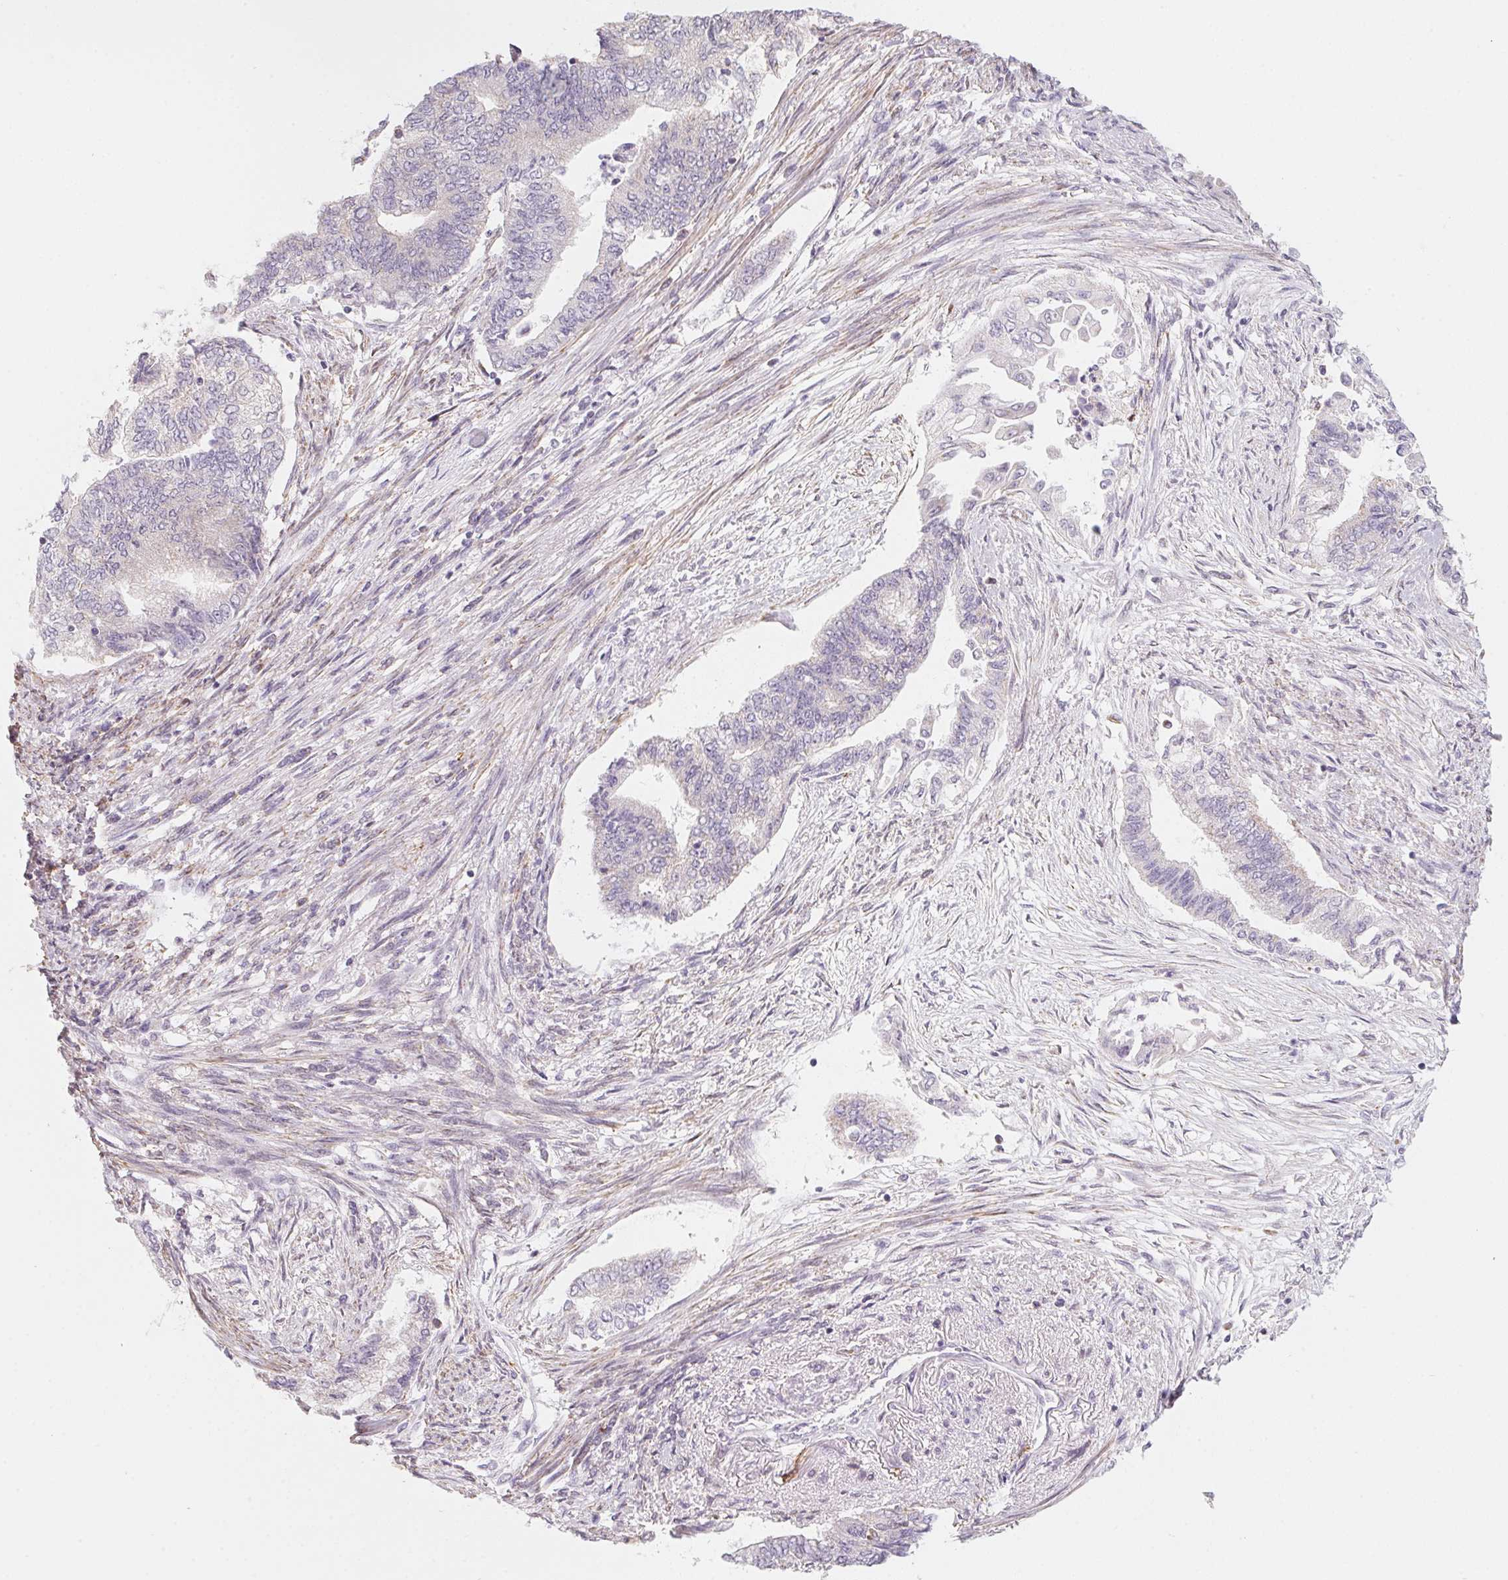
{"staining": {"intensity": "negative", "quantity": "none", "location": "none"}, "tissue": "endometrial cancer", "cell_type": "Tumor cells", "image_type": "cancer", "snomed": [{"axis": "morphology", "description": "Adenocarcinoma, NOS"}, {"axis": "topography", "description": "Endometrium"}], "caption": "The immunohistochemistry image has no significant positivity in tumor cells of endometrial cancer (adenocarcinoma) tissue.", "gene": "PRPH", "patient": {"sex": "female", "age": 65}}